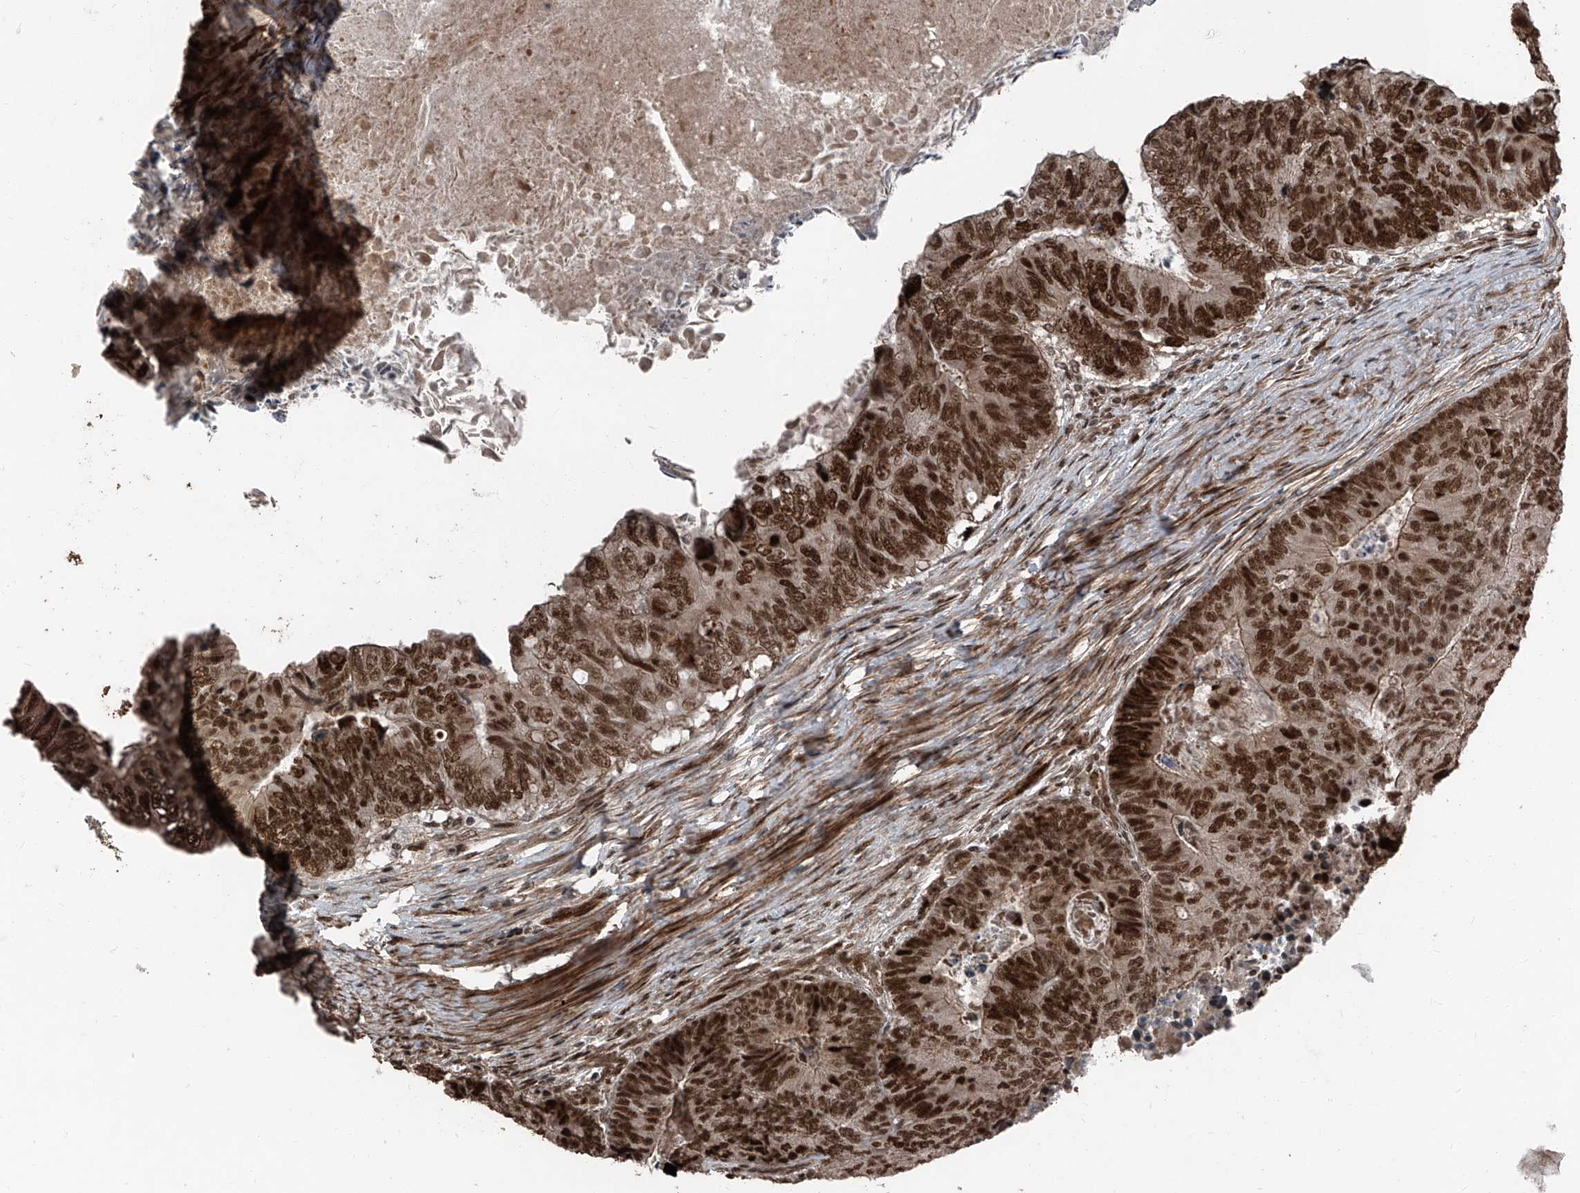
{"staining": {"intensity": "moderate", "quantity": ">75%", "location": "nuclear"}, "tissue": "colorectal cancer", "cell_type": "Tumor cells", "image_type": "cancer", "snomed": [{"axis": "morphology", "description": "Adenocarcinoma, NOS"}, {"axis": "topography", "description": "Colon"}], "caption": "Colorectal adenocarcinoma was stained to show a protein in brown. There is medium levels of moderate nuclear expression in approximately >75% of tumor cells. (DAB IHC, brown staining for protein, blue staining for nuclei).", "gene": "ZNF570", "patient": {"sex": "female", "age": 67}}